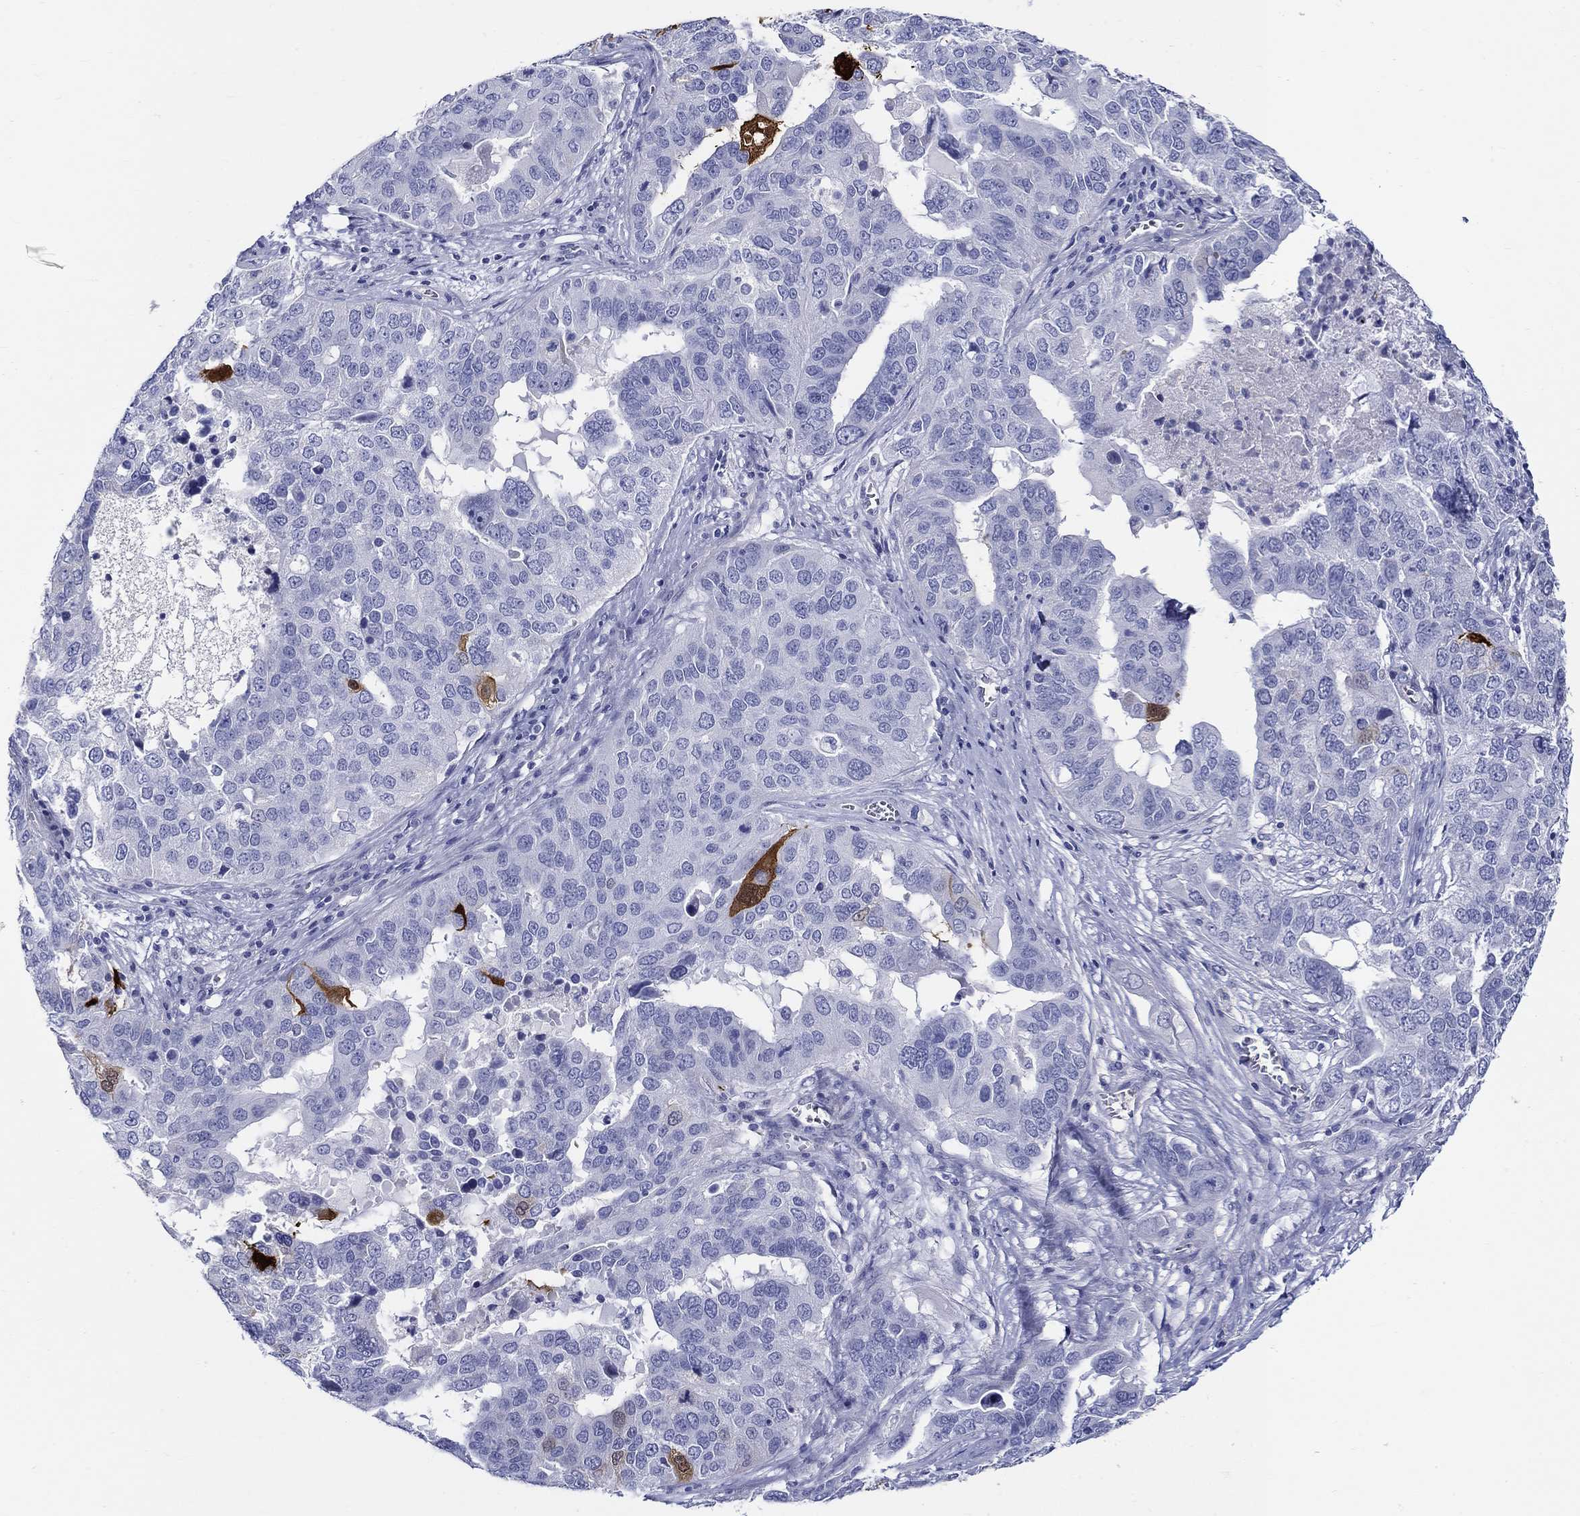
{"staining": {"intensity": "strong", "quantity": "<25%", "location": "cytoplasmic/membranous"}, "tissue": "ovarian cancer", "cell_type": "Tumor cells", "image_type": "cancer", "snomed": [{"axis": "morphology", "description": "Carcinoma, endometroid"}, {"axis": "topography", "description": "Soft tissue"}, {"axis": "topography", "description": "Ovary"}], "caption": "Ovarian endometroid carcinoma was stained to show a protein in brown. There is medium levels of strong cytoplasmic/membranous expression in about <25% of tumor cells. Ihc stains the protein in brown and the nuclei are stained blue.", "gene": "CRYGS", "patient": {"sex": "female", "age": 52}}